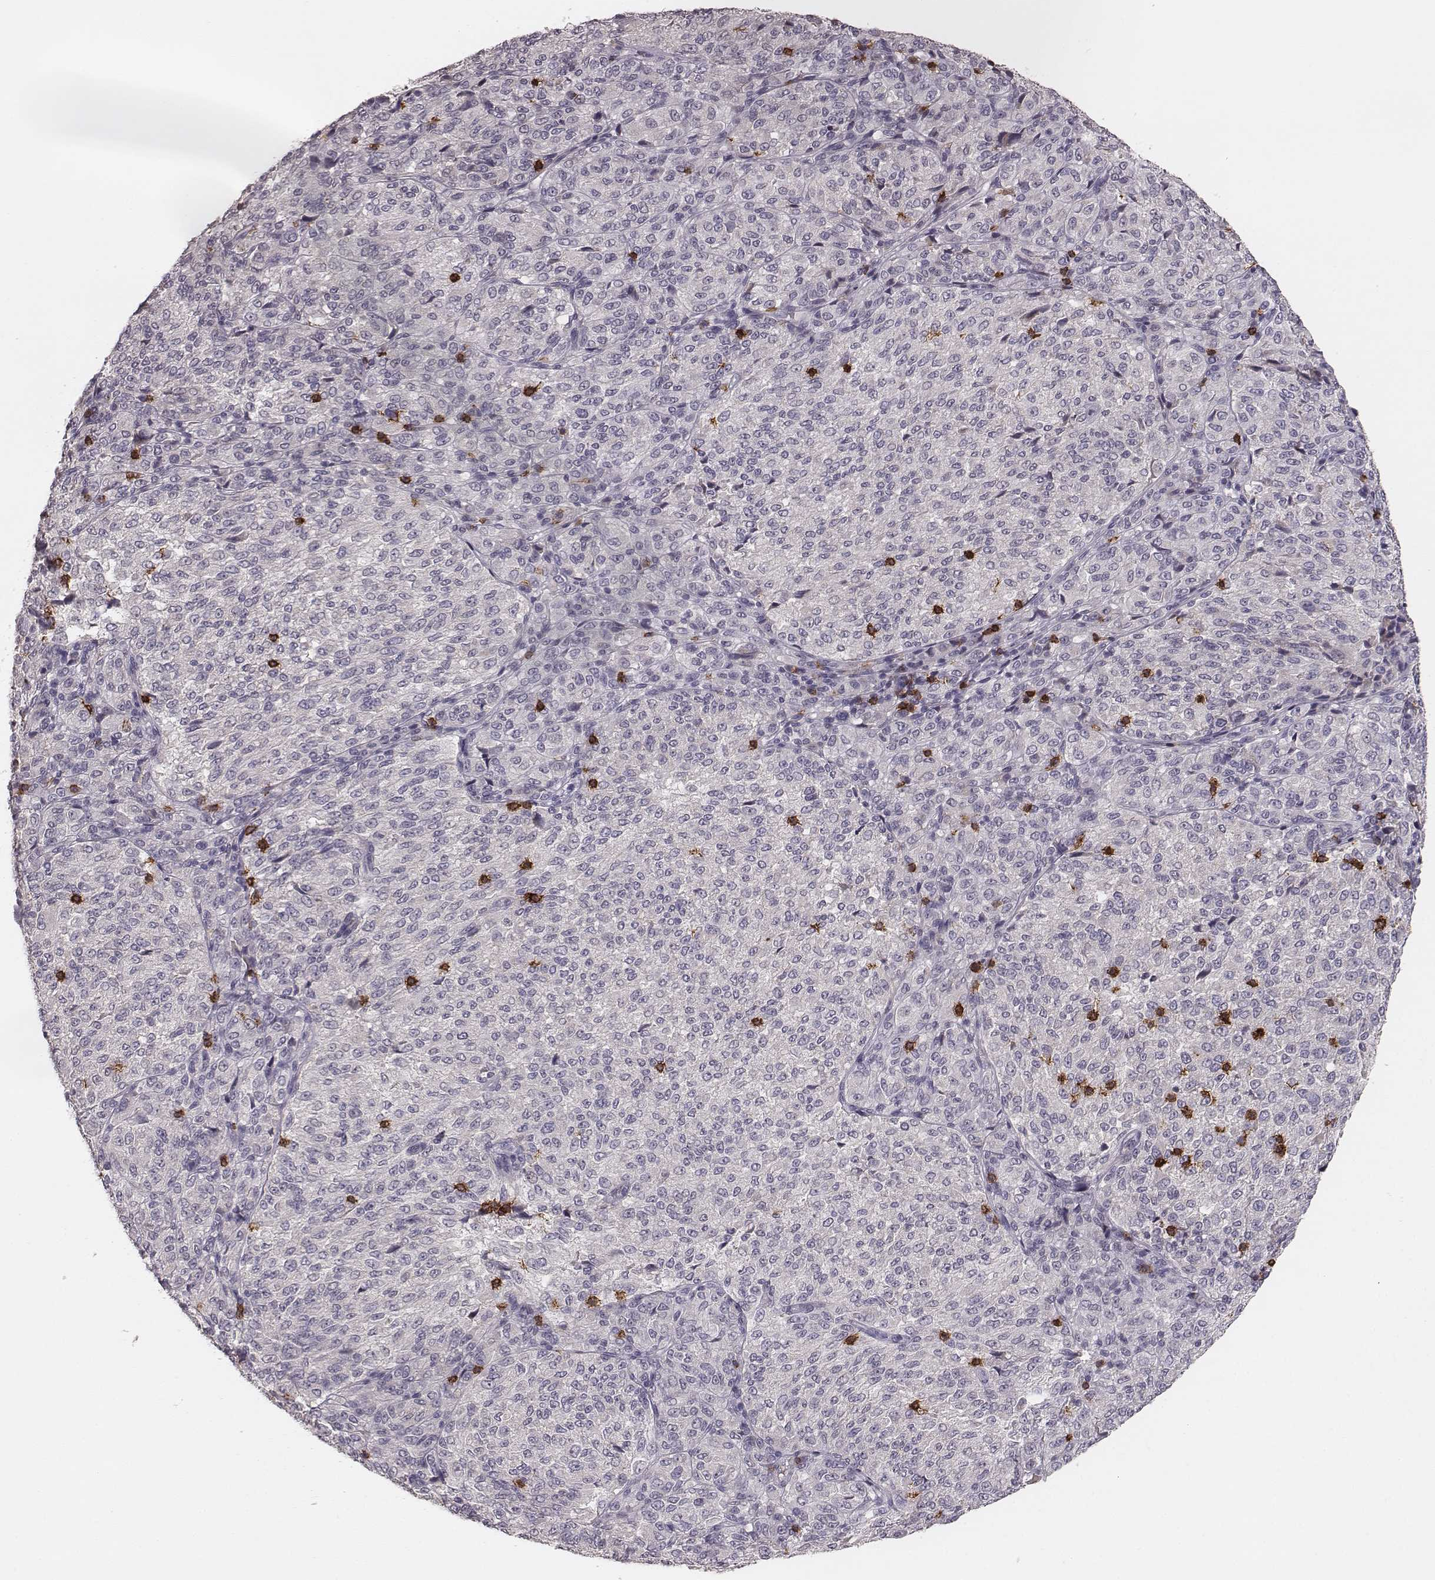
{"staining": {"intensity": "negative", "quantity": "none", "location": "none"}, "tissue": "melanoma", "cell_type": "Tumor cells", "image_type": "cancer", "snomed": [{"axis": "morphology", "description": "Malignant melanoma, Metastatic site"}, {"axis": "topography", "description": "Brain"}], "caption": "Malignant melanoma (metastatic site) stained for a protein using IHC displays no positivity tumor cells.", "gene": "CD8A", "patient": {"sex": "female", "age": 56}}